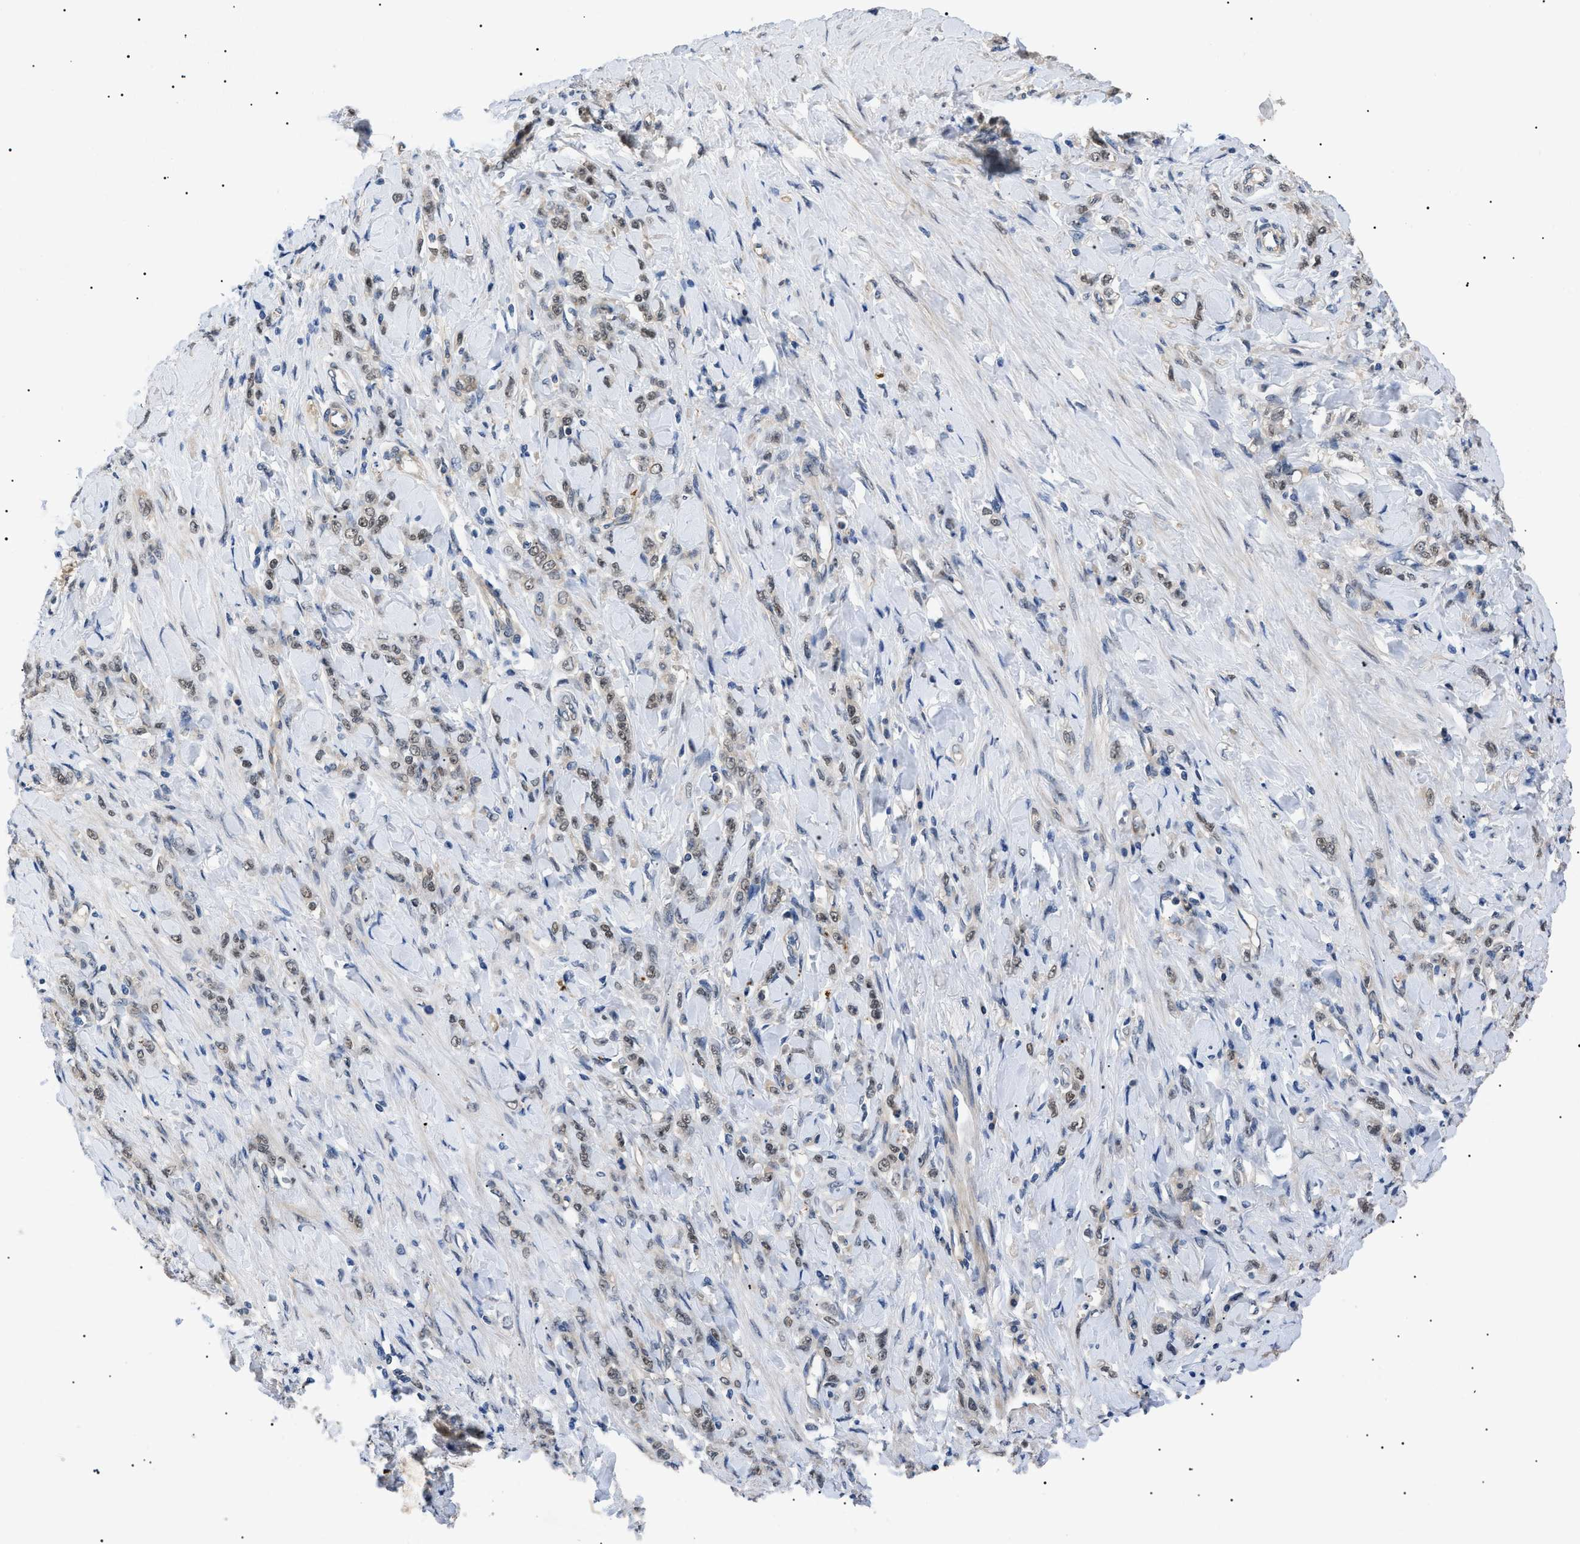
{"staining": {"intensity": "weak", "quantity": ">75%", "location": "nuclear"}, "tissue": "stomach cancer", "cell_type": "Tumor cells", "image_type": "cancer", "snomed": [{"axis": "morphology", "description": "Adenocarcinoma, NOS"}, {"axis": "topography", "description": "Stomach"}], "caption": "This is an image of IHC staining of adenocarcinoma (stomach), which shows weak expression in the nuclear of tumor cells.", "gene": "CRCP", "patient": {"sex": "male", "age": 82}}